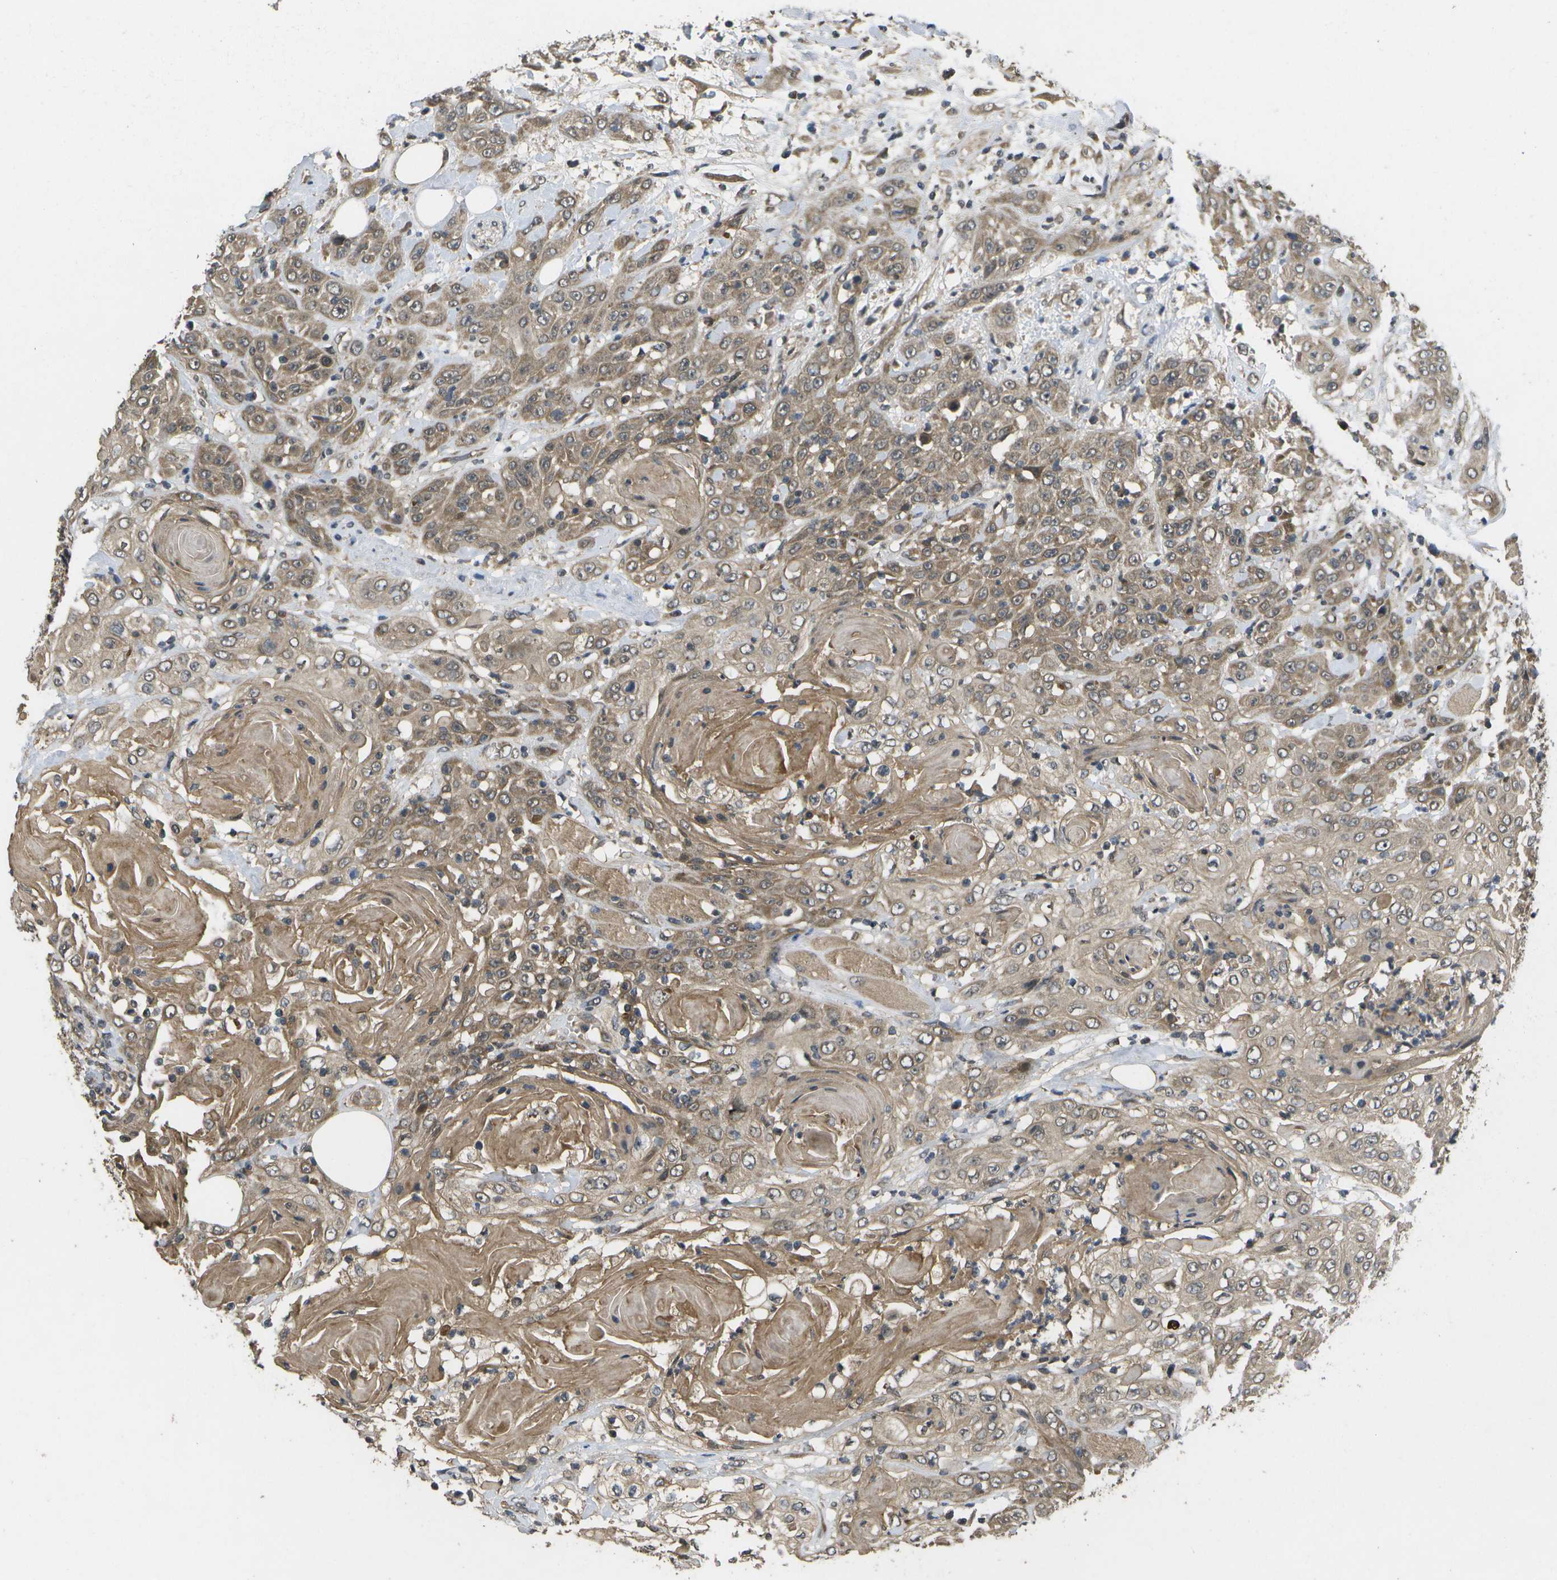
{"staining": {"intensity": "moderate", "quantity": ">75%", "location": "cytoplasmic/membranous"}, "tissue": "head and neck cancer", "cell_type": "Tumor cells", "image_type": "cancer", "snomed": [{"axis": "morphology", "description": "Squamous cell carcinoma, NOS"}, {"axis": "topography", "description": "Head-Neck"}], "caption": "Moderate cytoplasmic/membranous protein positivity is present in about >75% of tumor cells in squamous cell carcinoma (head and neck).", "gene": "ALAS1", "patient": {"sex": "female", "age": 84}}